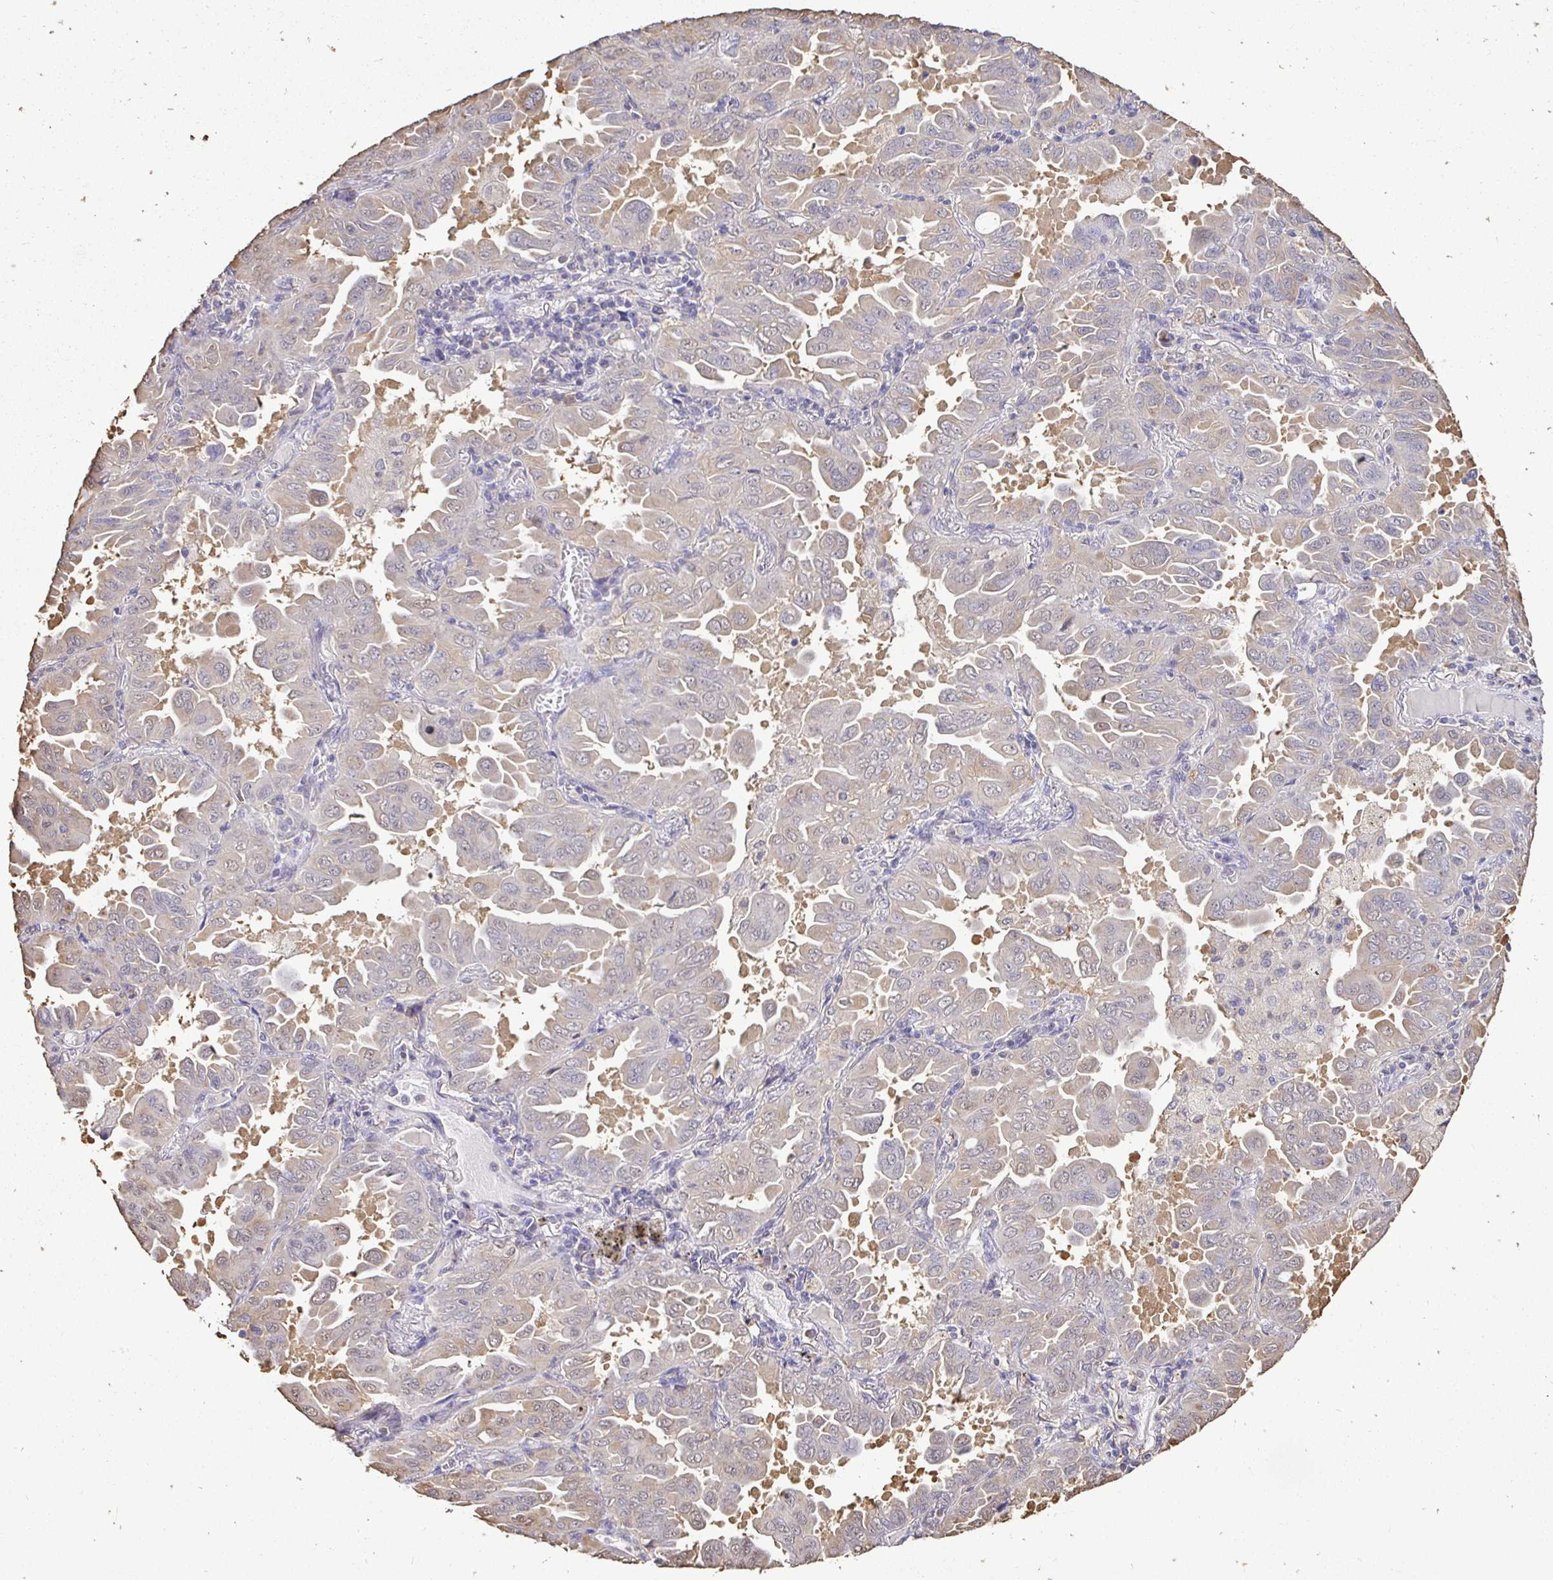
{"staining": {"intensity": "negative", "quantity": "none", "location": "none"}, "tissue": "lung cancer", "cell_type": "Tumor cells", "image_type": "cancer", "snomed": [{"axis": "morphology", "description": "Adenocarcinoma, NOS"}, {"axis": "topography", "description": "Lung"}], "caption": "Tumor cells show no significant protein expression in adenocarcinoma (lung).", "gene": "MAPK8IP3", "patient": {"sex": "male", "age": 64}}